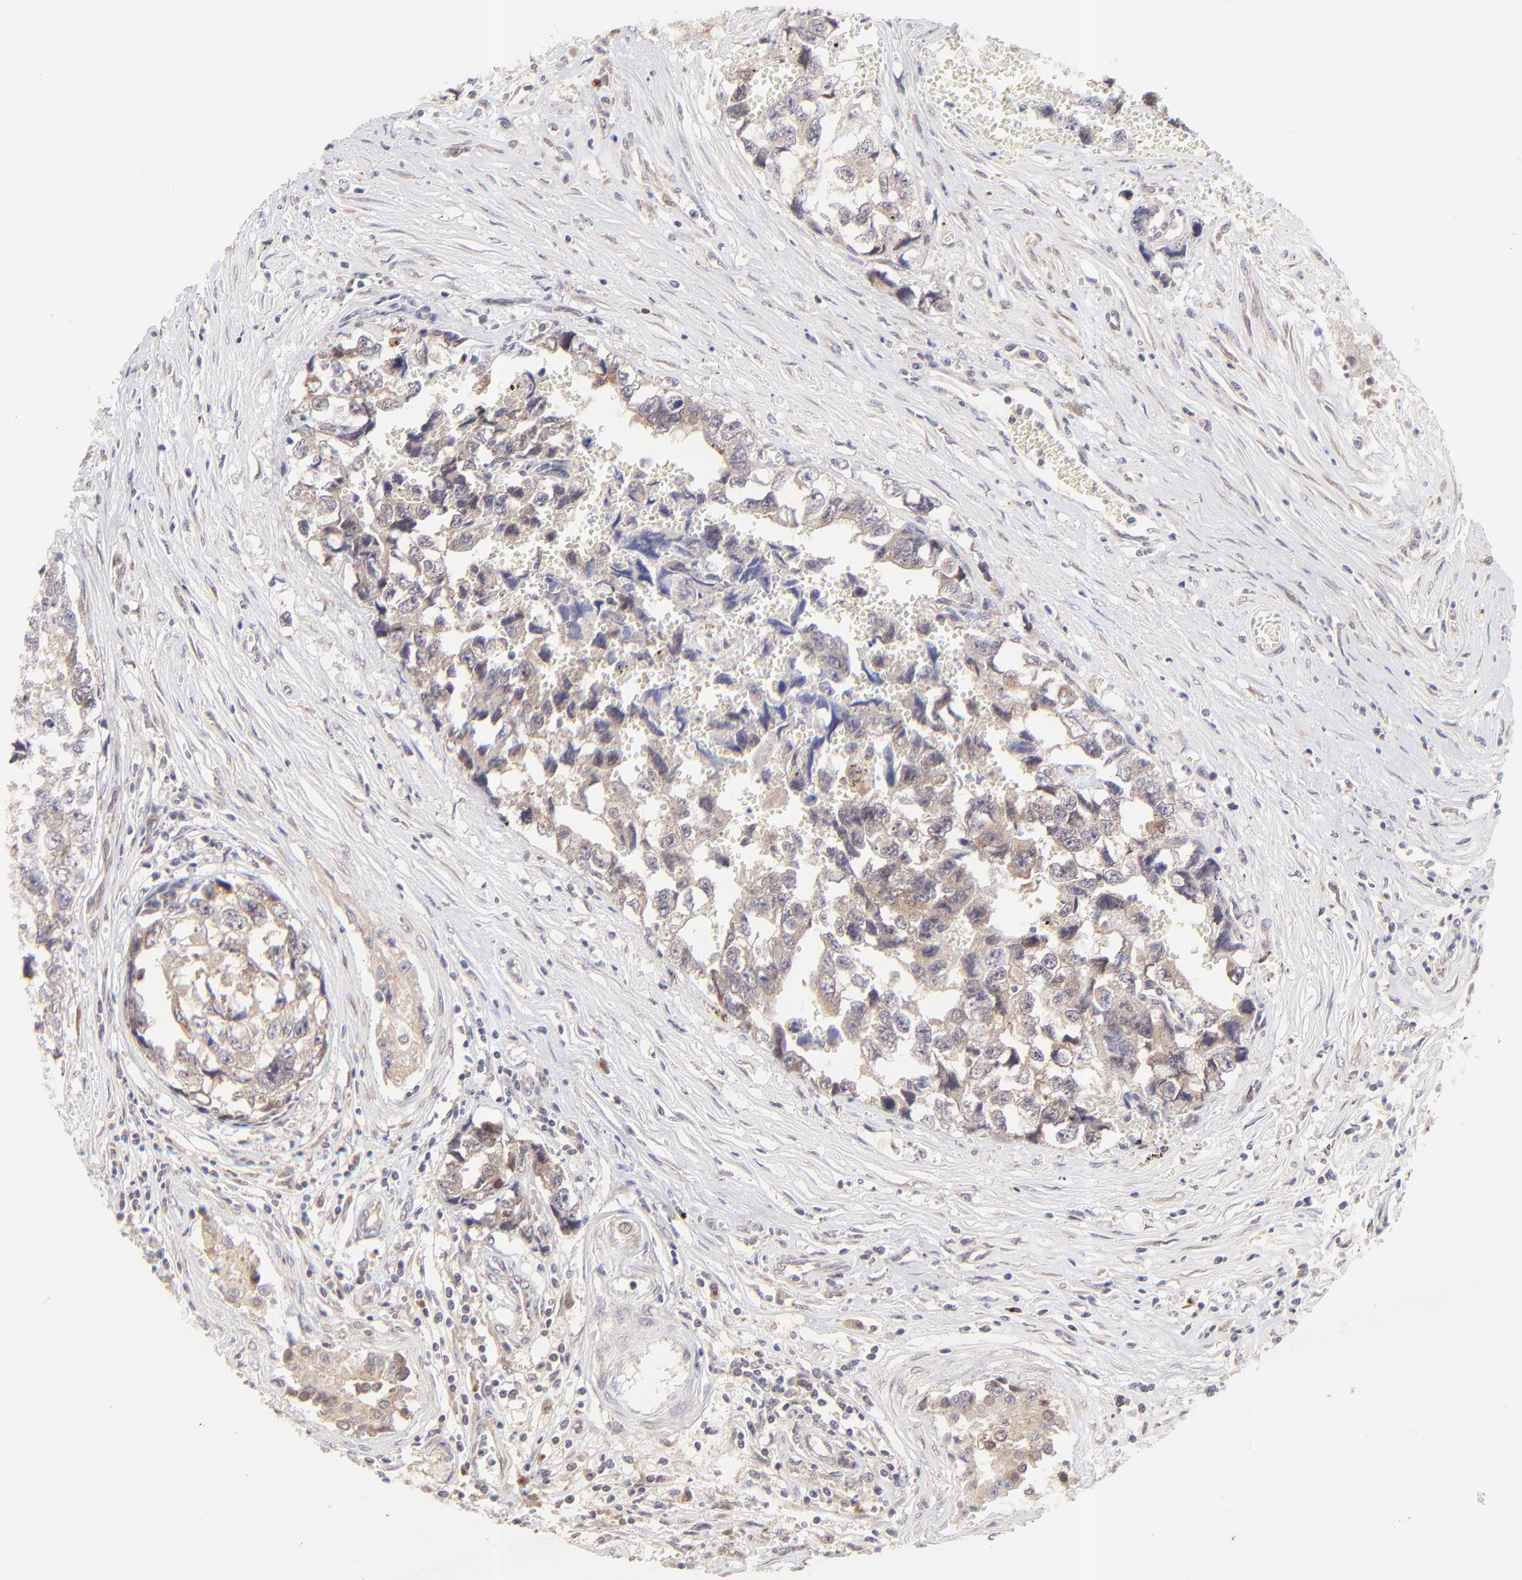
{"staining": {"intensity": "weak", "quantity": ">75%", "location": "cytoplasmic/membranous"}, "tissue": "testis cancer", "cell_type": "Tumor cells", "image_type": "cancer", "snomed": [{"axis": "morphology", "description": "Carcinoma, Embryonal, NOS"}, {"axis": "topography", "description": "Testis"}], "caption": "IHC histopathology image of neoplastic tissue: human testis cancer (embryonal carcinoma) stained using IHC exhibits low levels of weak protein expression localized specifically in the cytoplasmic/membranous of tumor cells, appearing as a cytoplasmic/membranous brown color.", "gene": "TNRC6B", "patient": {"sex": "male", "age": 31}}